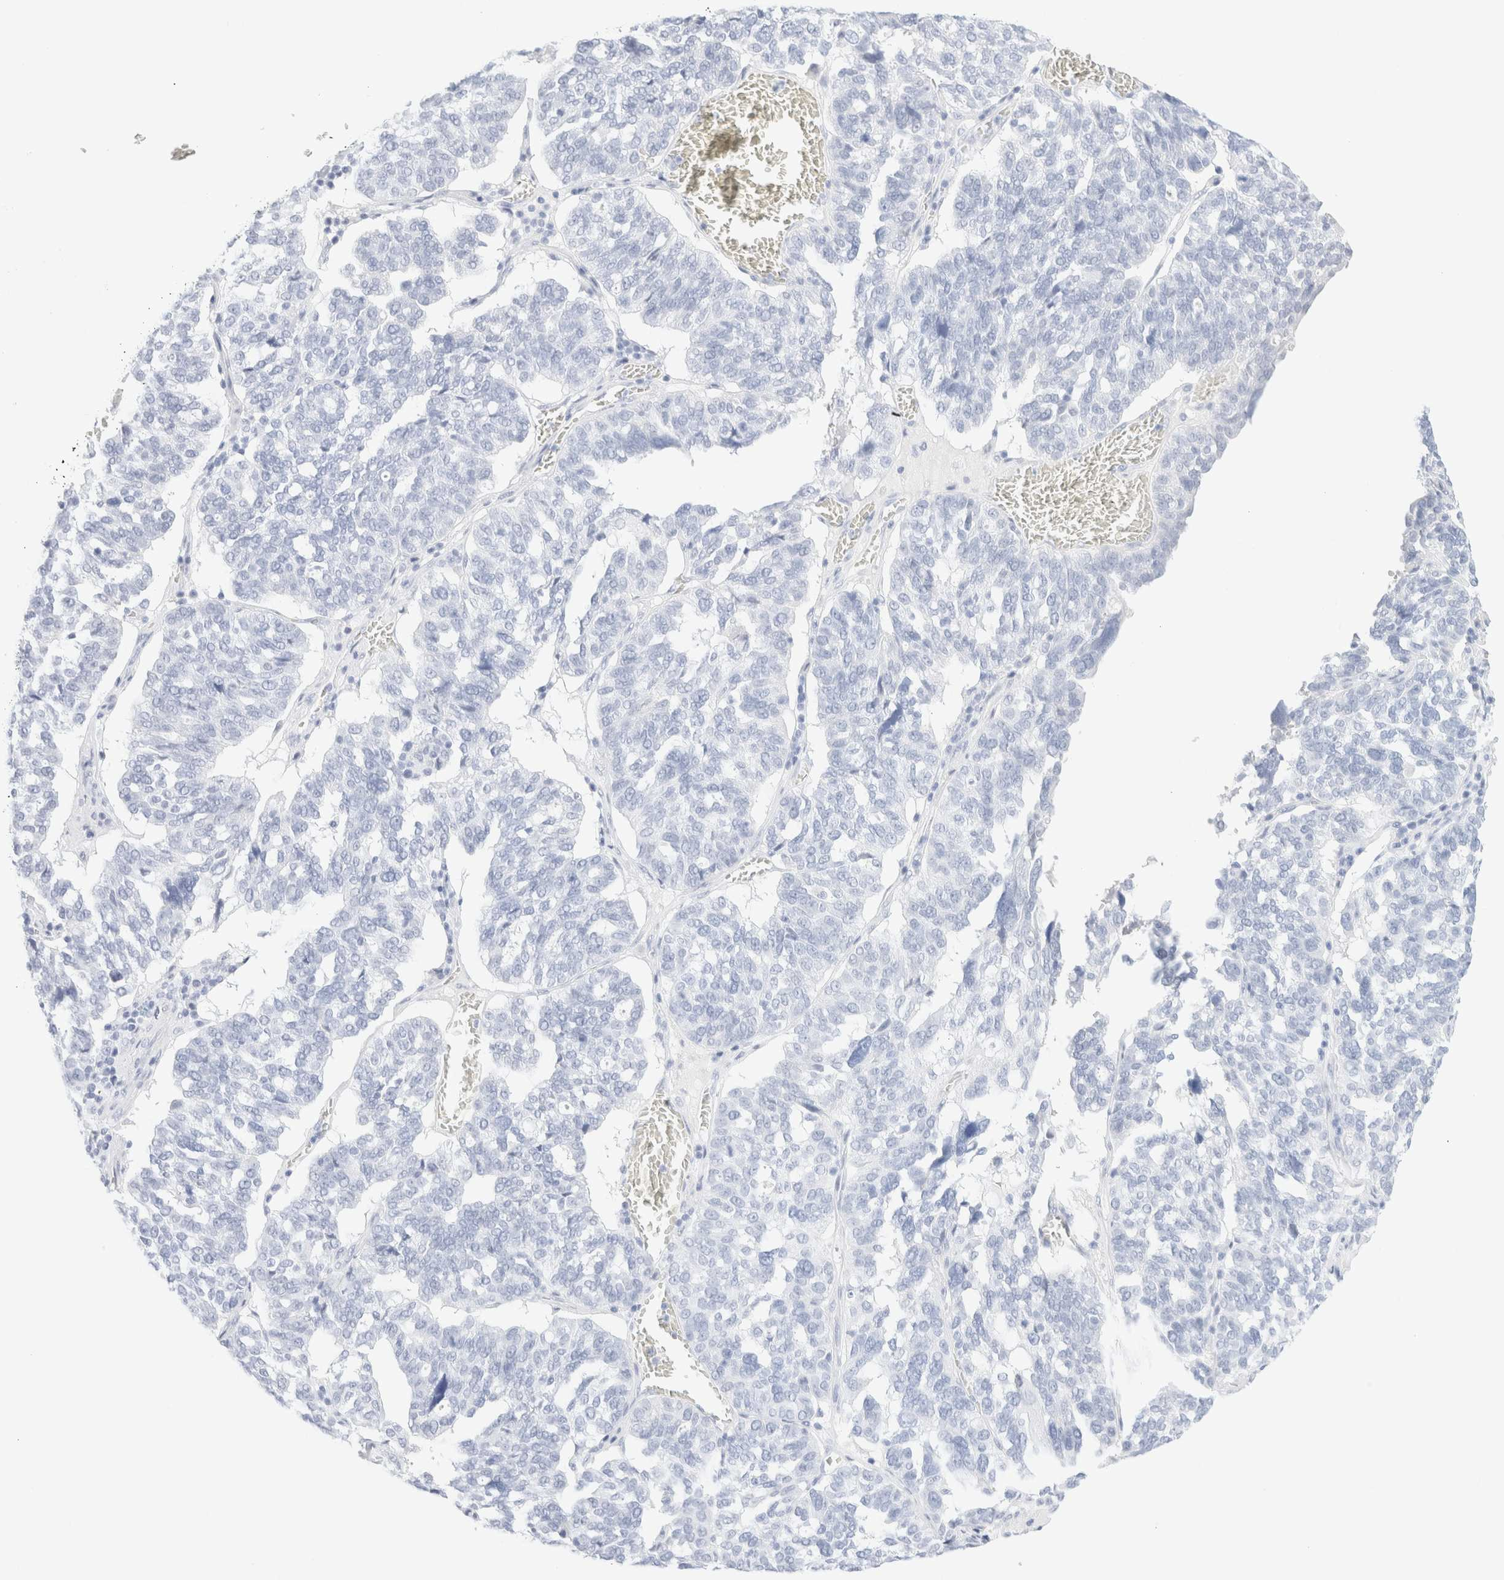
{"staining": {"intensity": "negative", "quantity": "none", "location": "none"}, "tissue": "ovarian cancer", "cell_type": "Tumor cells", "image_type": "cancer", "snomed": [{"axis": "morphology", "description": "Cystadenocarcinoma, serous, NOS"}, {"axis": "topography", "description": "Ovary"}], "caption": "DAB immunohistochemical staining of human ovarian serous cystadenocarcinoma demonstrates no significant positivity in tumor cells. Nuclei are stained in blue.", "gene": "KRT15", "patient": {"sex": "female", "age": 59}}